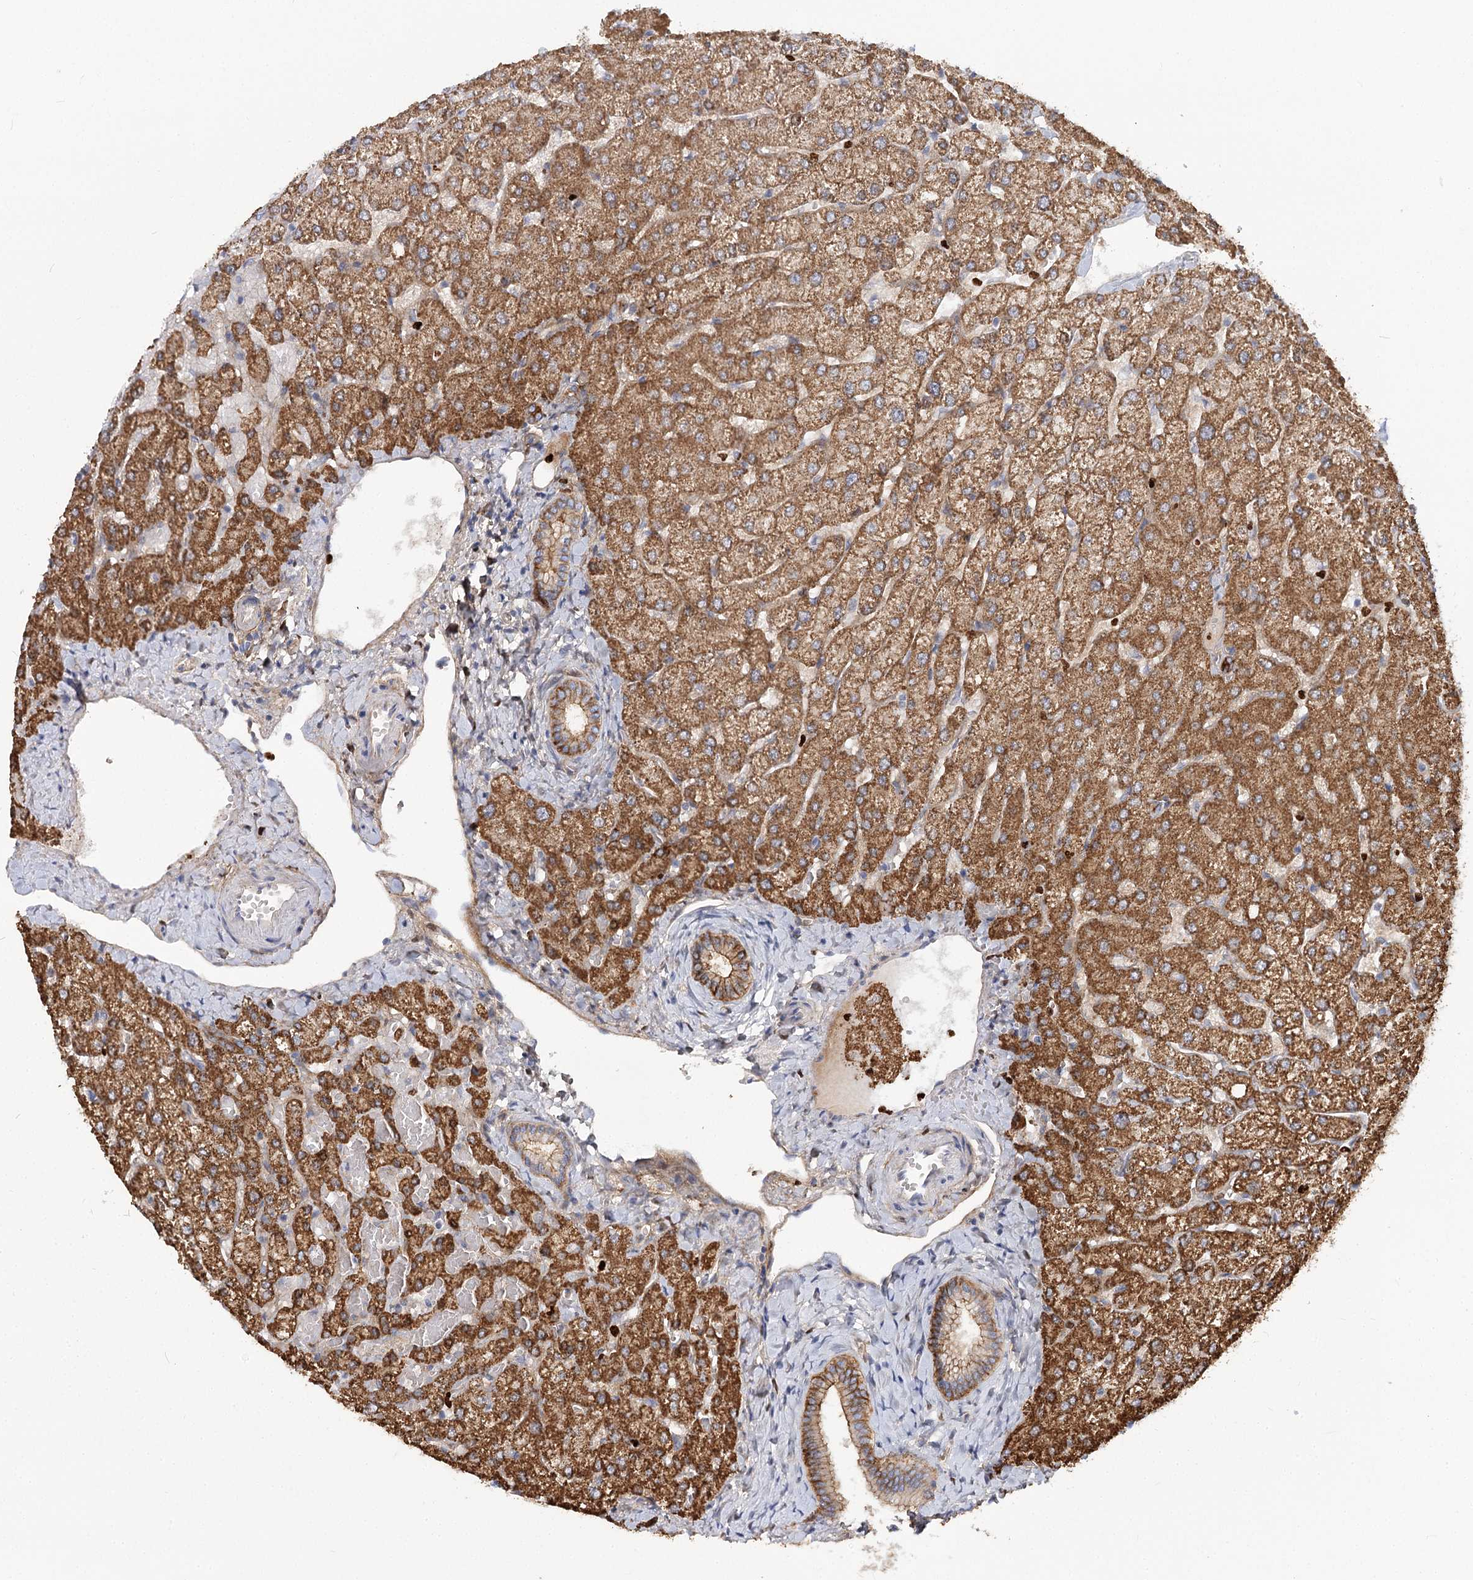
{"staining": {"intensity": "moderate", "quantity": "25%-75%", "location": "cytoplasmic/membranous"}, "tissue": "liver", "cell_type": "Cholangiocytes", "image_type": "normal", "snomed": [{"axis": "morphology", "description": "Normal tissue, NOS"}, {"axis": "topography", "description": "Liver"}], "caption": "Moderate cytoplasmic/membranous staining for a protein is identified in about 25%-75% of cholangiocytes of unremarkable liver using immunohistochemistry.", "gene": "C11orf52", "patient": {"sex": "female", "age": 54}}